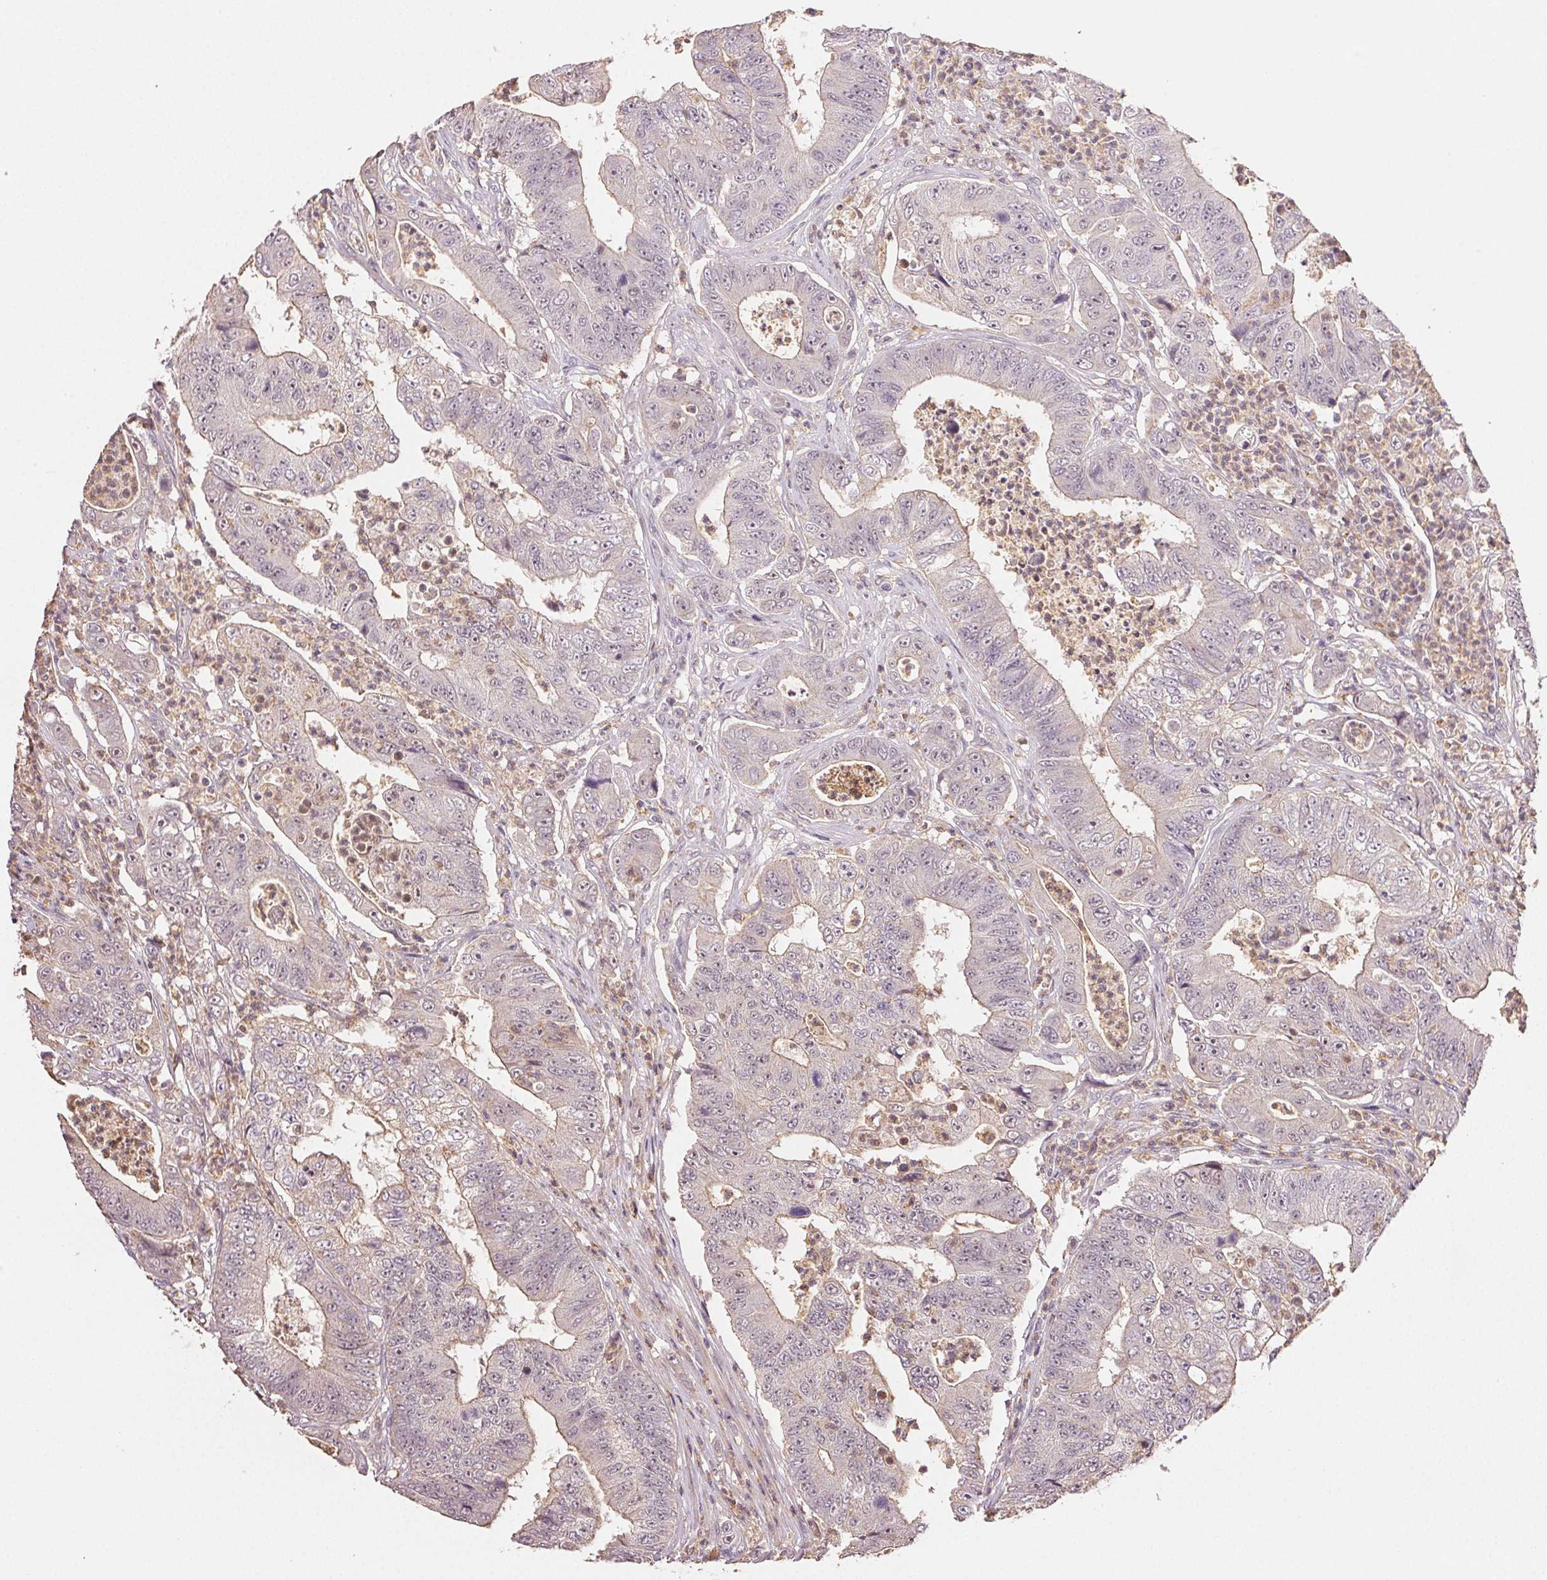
{"staining": {"intensity": "weak", "quantity": "<25%", "location": "cytoplasmic/membranous"}, "tissue": "colorectal cancer", "cell_type": "Tumor cells", "image_type": "cancer", "snomed": [{"axis": "morphology", "description": "Adenocarcinoma, NOS"}, {"axis": "topography", "description": "Colon"}], "caption": "Immunohistochemistry micrograph of neoplastic tissue: colorectal cancer (adenocarcinoma) stained with DAB (3,3'-diaminobenzidine) displays no significant protein expression in tumor cells.", "gene": "TMEM253", "patient": {"sex": "female", "age": 48}}